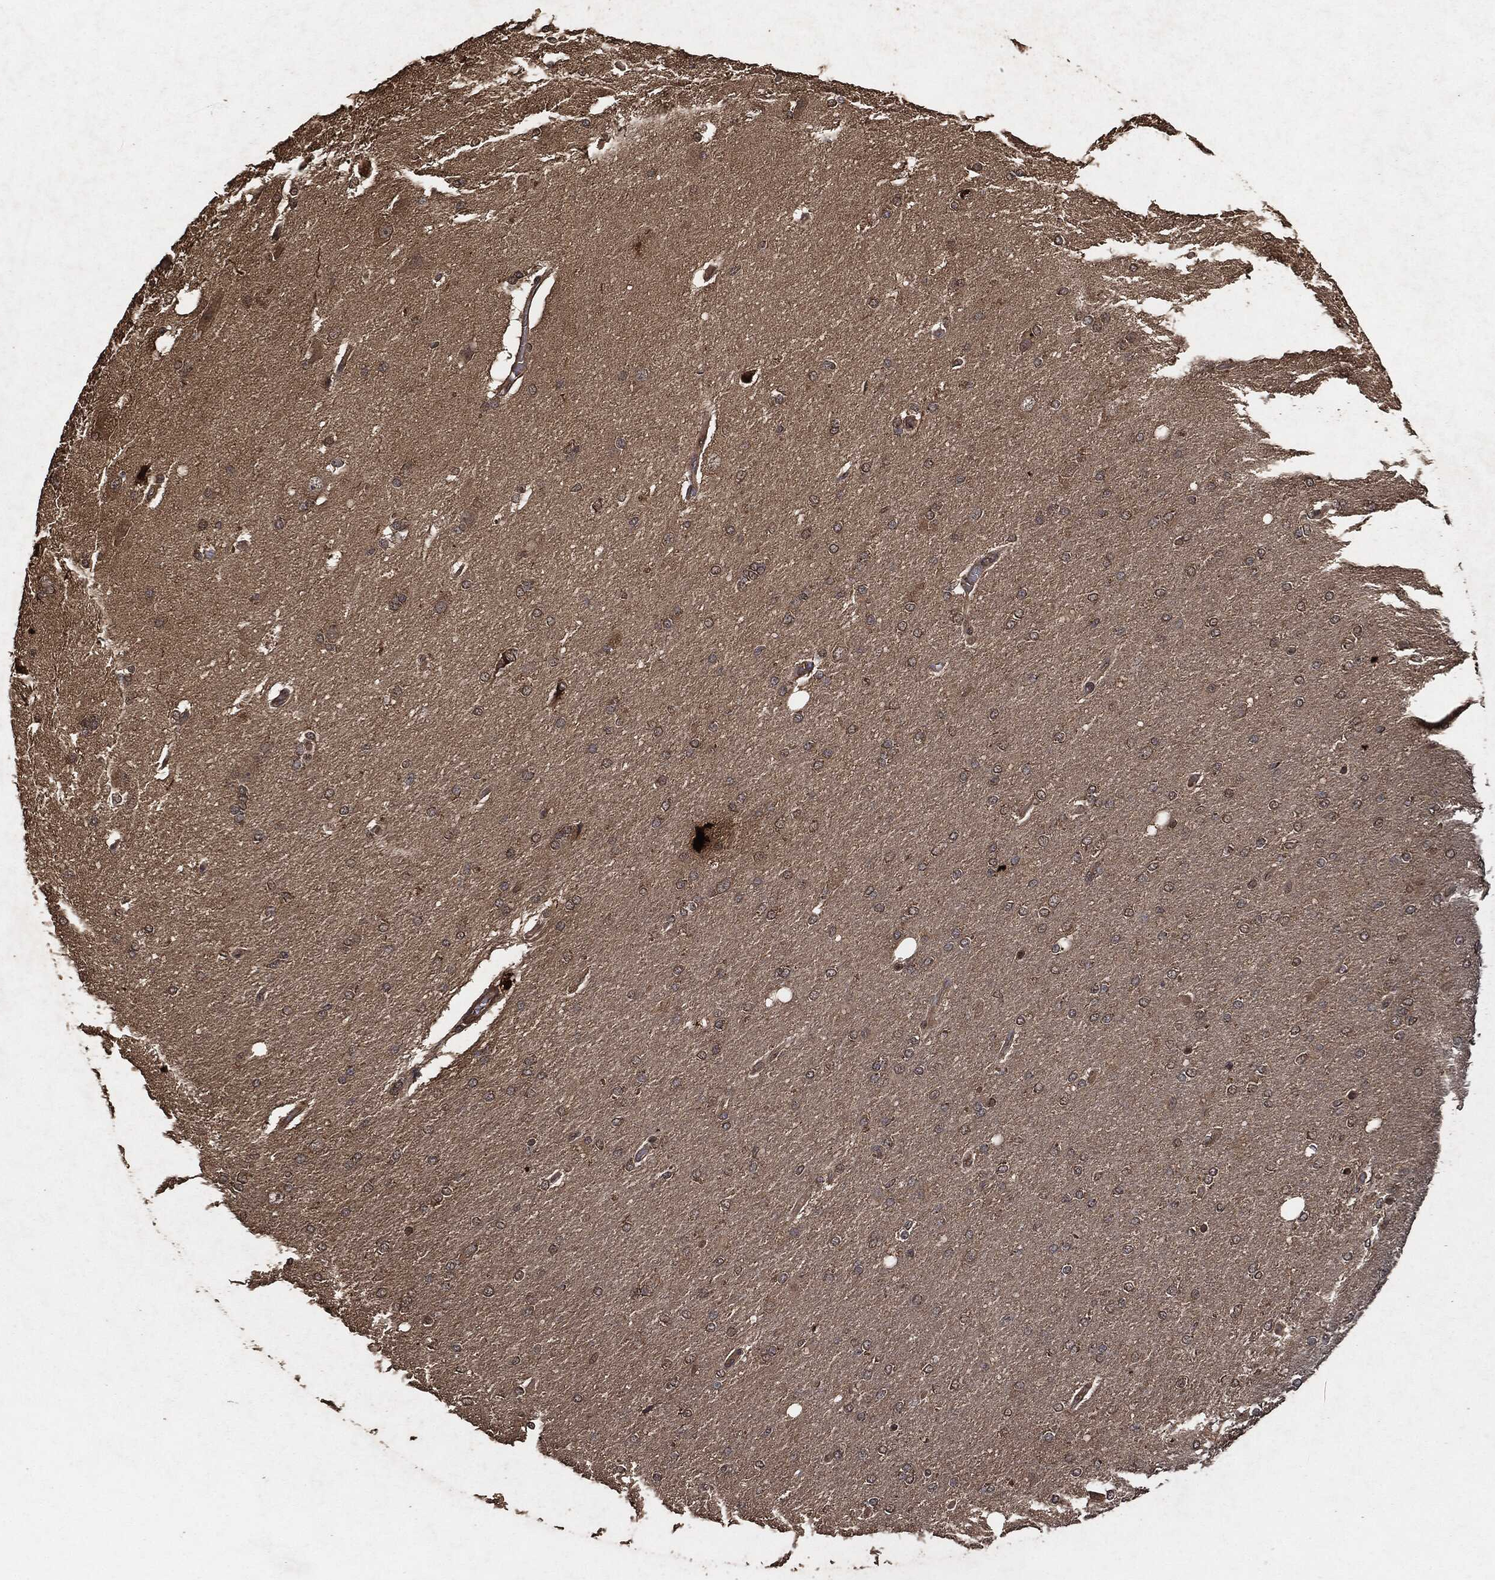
{"staining": {"intensity": "weak", "quantity": ">75%", "location": "cytoplasmic/membranous"}, "tissue": "glioma", "cell_type": "Tumor cells", "image_type": "cancer", "snomed": [{"axis": "morphology", "description": "Glioma, malignant, High grade"}, {"axis": "topography", "description": "Cerebral cortex"}], "caption": "Human glioma stained with a protein marker reveals weak staining in tumor cells.", "gene": "AKT1S1", "patient": {"sex": "male", "age": 70}}